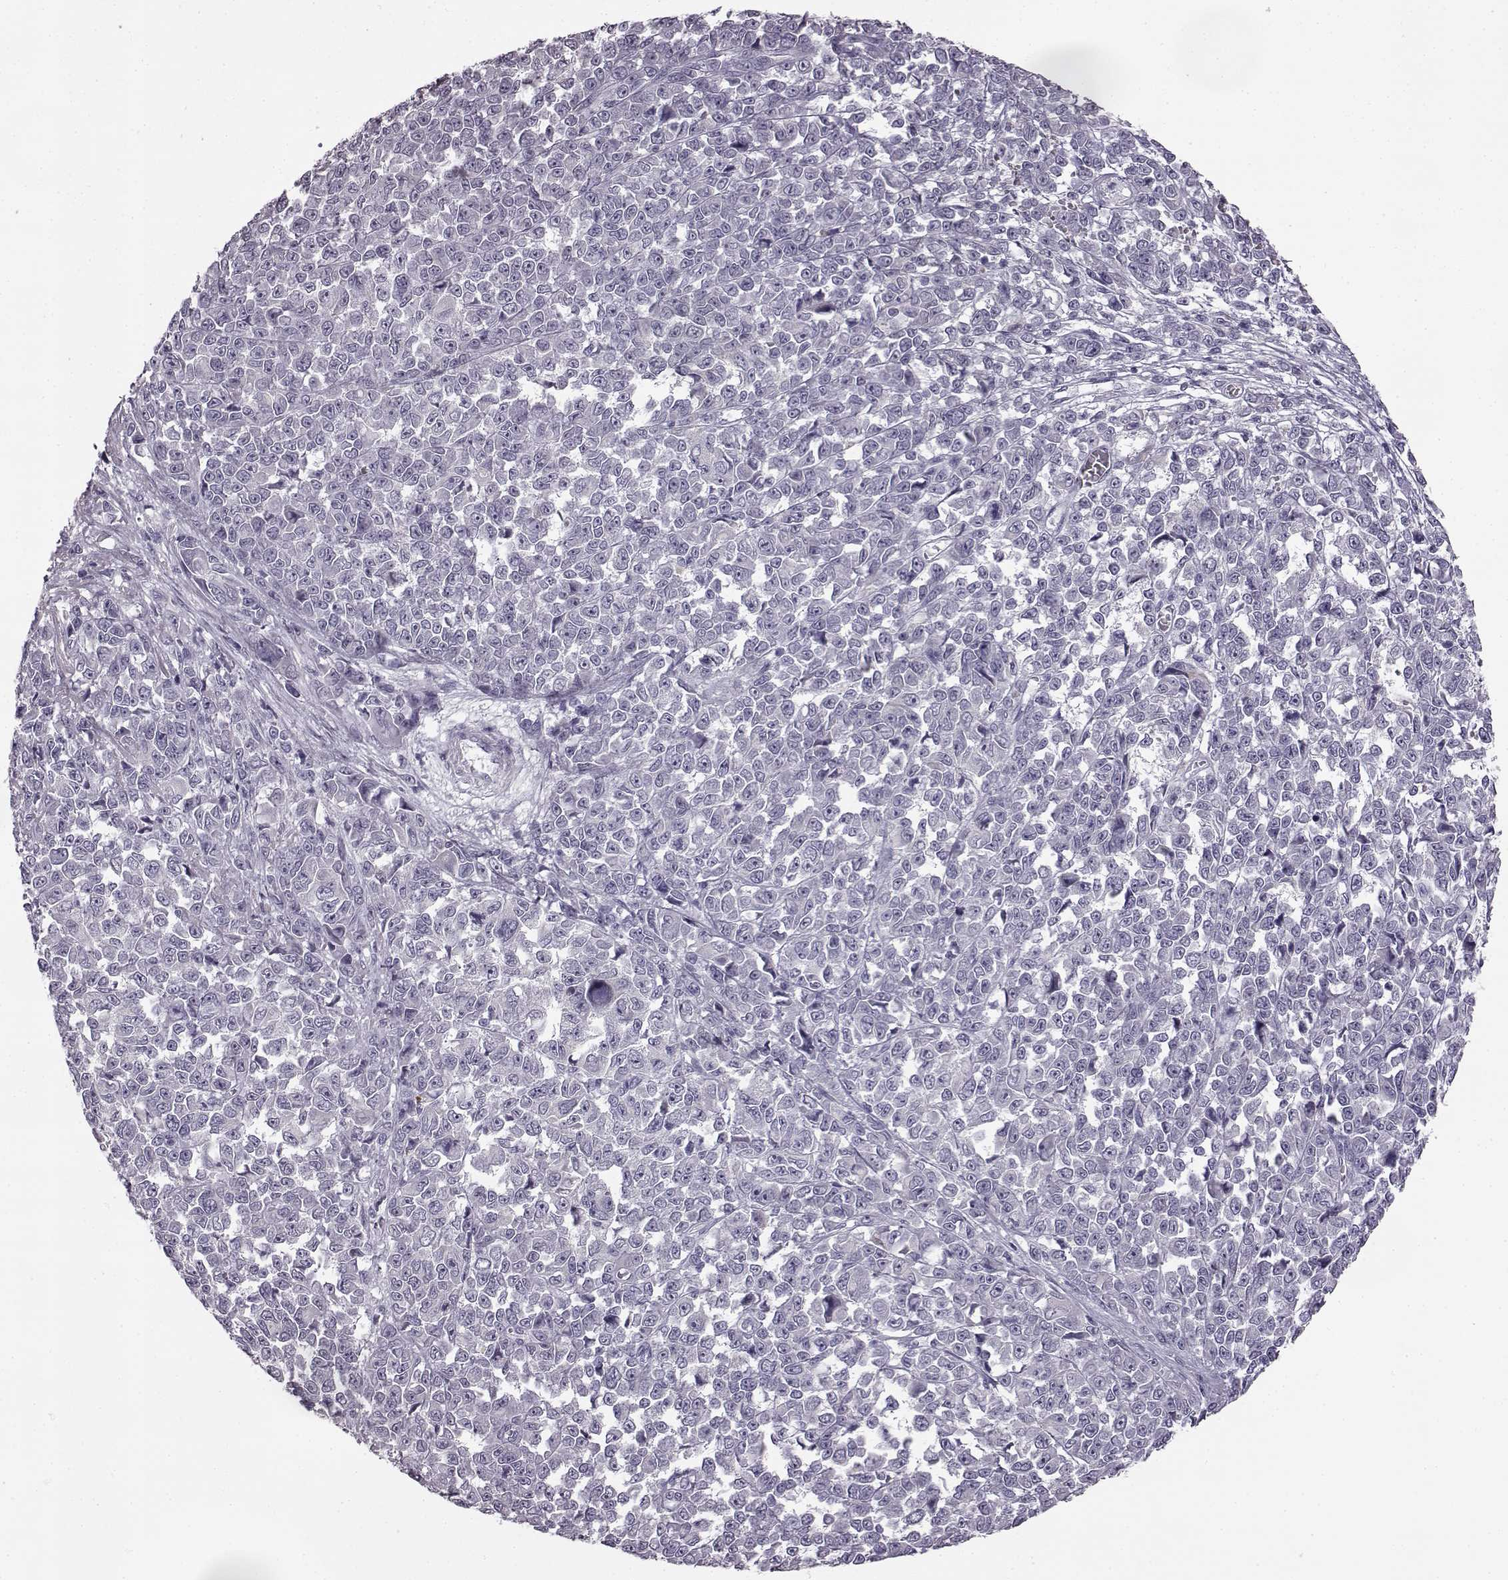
{"staining": {"intensity": "negative", "quantity": "none", "location": "none"}, "tissue": "melanoma", "cell_type": "Tumor cells", "image_type": "cancer", "snomed": [{"axis": "morphology", "description": "Malignant melanoma, NOS"}, {"axis": "topography", "description": "Skin"}], "caption": "IHC histopathology image of neoplastic tissue: malignant melanoma stained with DAB displays no significant protein positivity in tumor cells.", "gene": "ODAD4", "patient": {"sex": "female", "age": 95}}